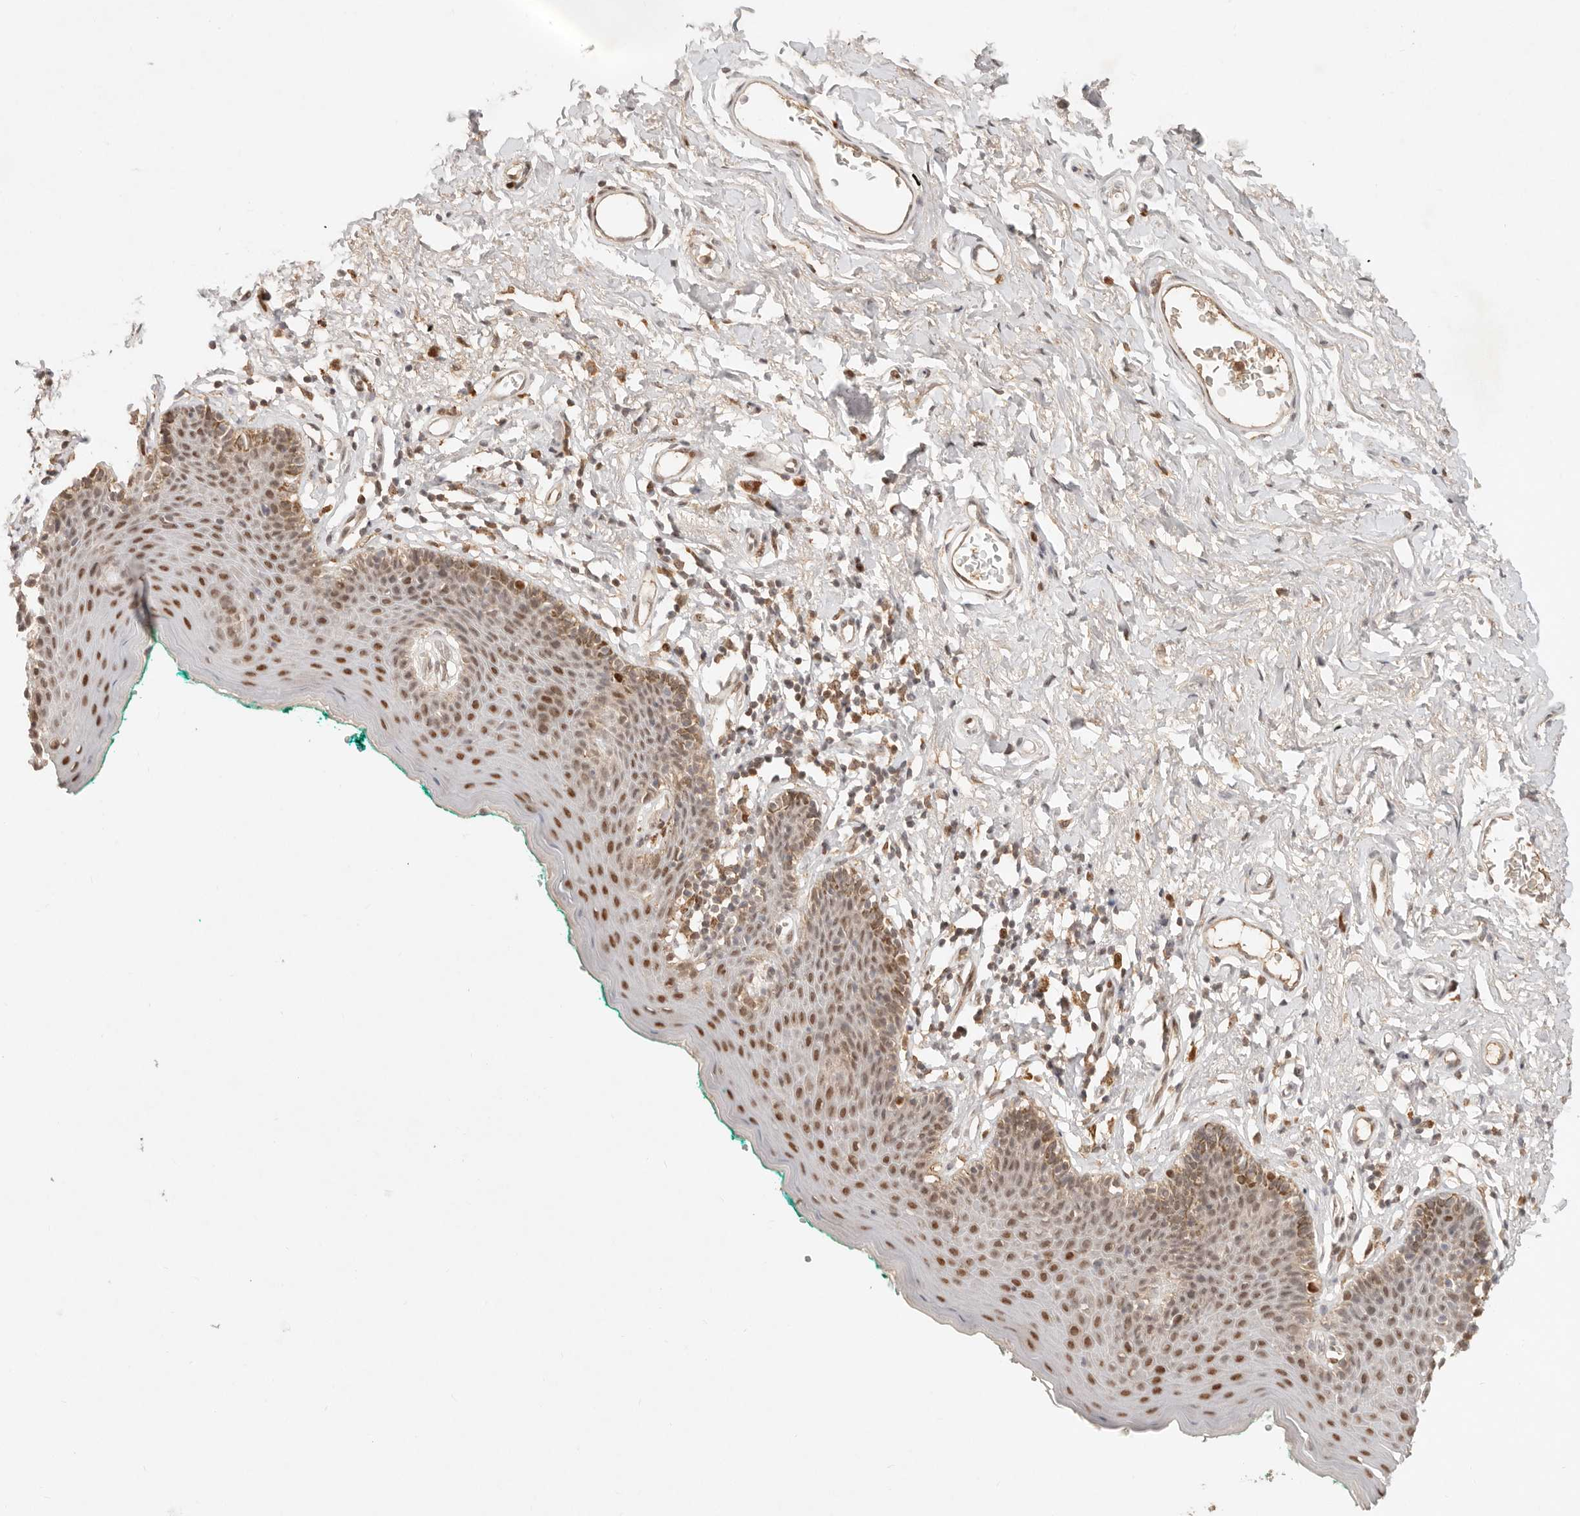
{"staining": {"intensity": "moderate", "quantity": "25%-75%", "location": "nuclear"}, "tissue": "skin", "cell_type": "Epidermal cells", "image_type": "normal", "snomed": [{"axis": "morphology", "description": "Normal tissue, NOS"}, {"axis": "topography", "description": "Vulva"}], "caption": "Human skin stained for a protein (brown) demonstrates moderate nuclear positive expression in about 25%-75% of epidermal cells.", "gene": "NPAS2", "patient": {"sex": "female", "age": 66}}